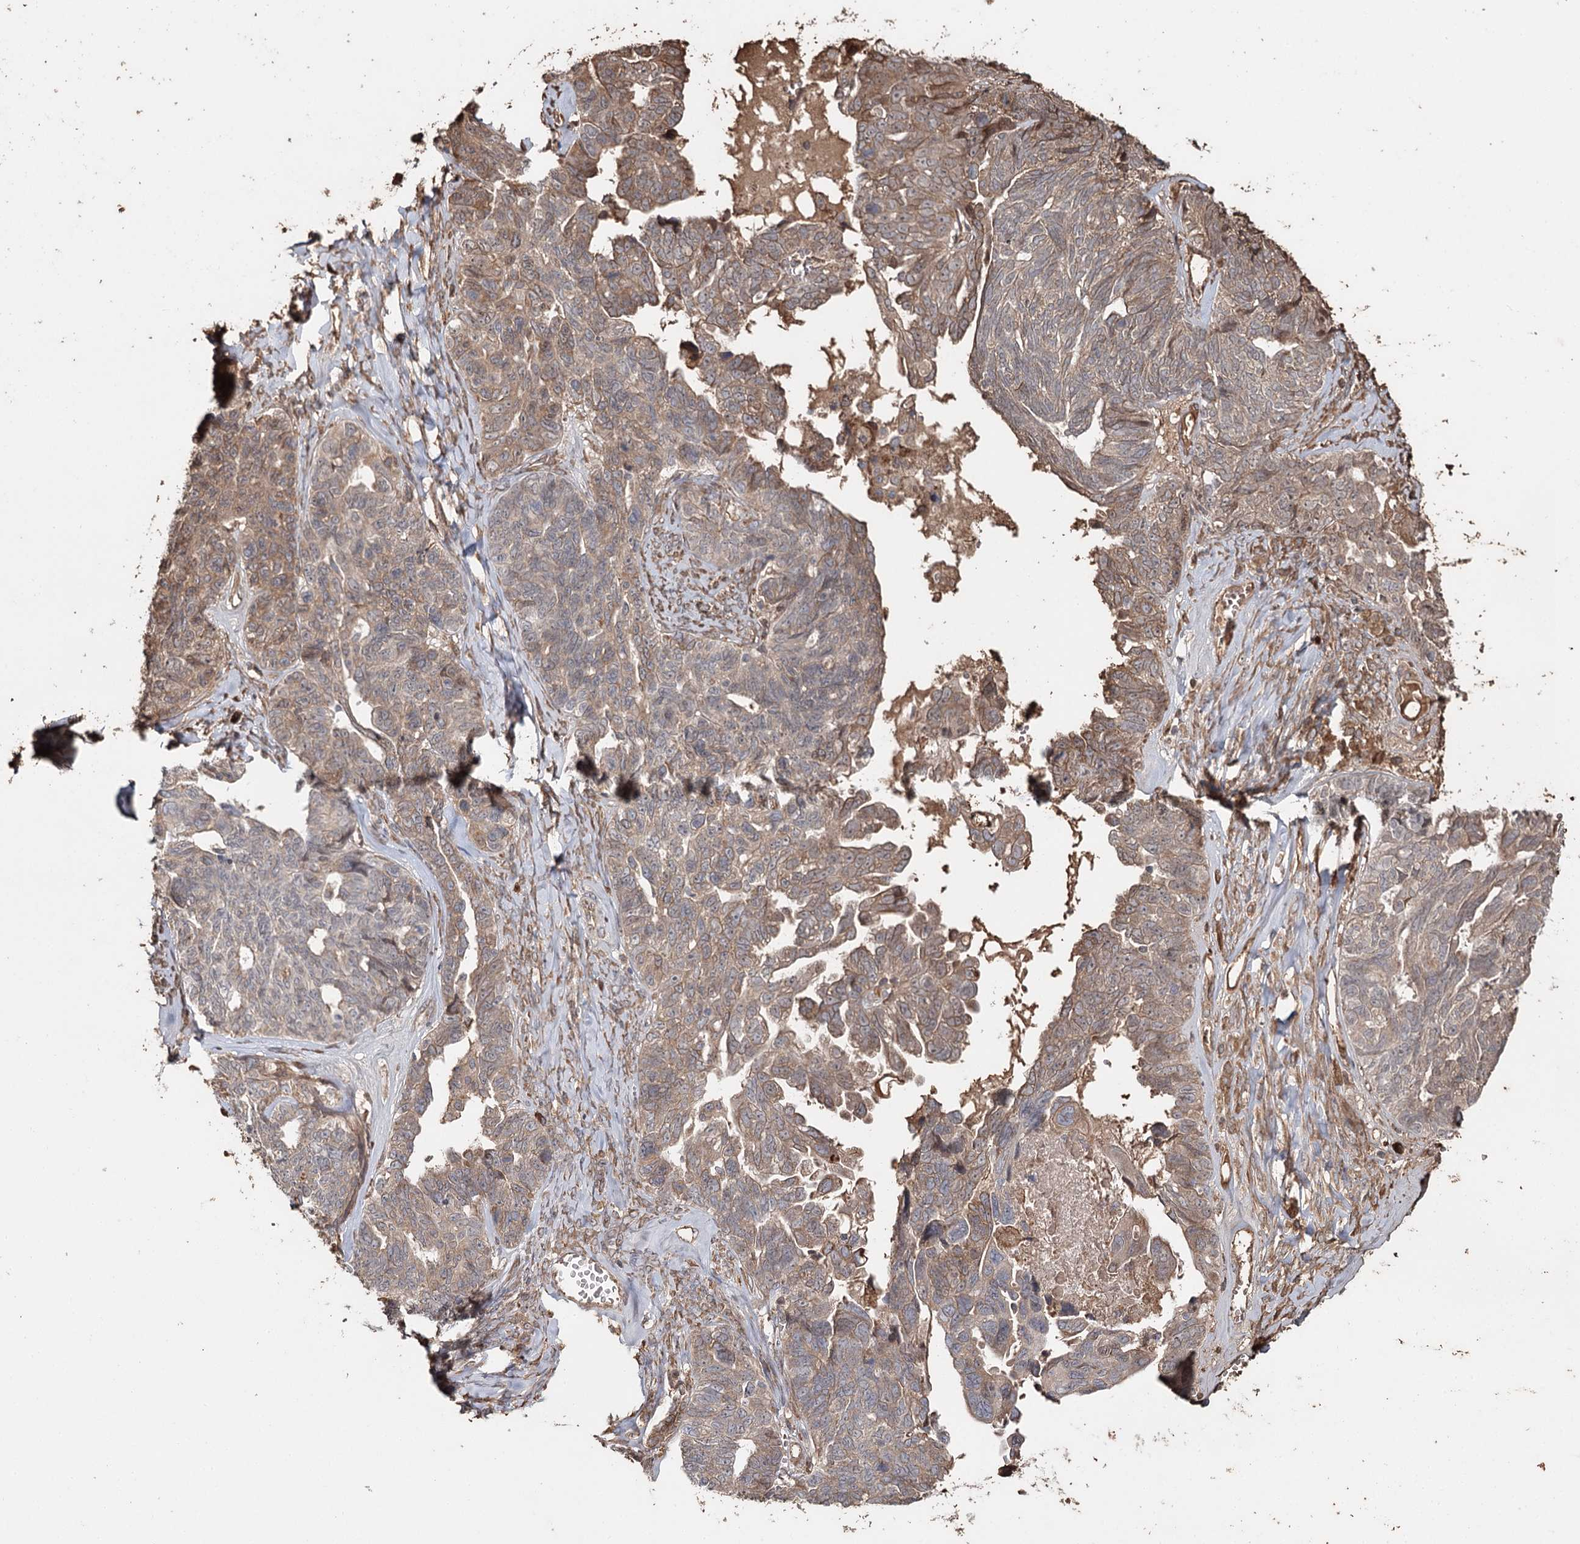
{"staining": {"intensity": "moderate", "quantity": ">75%", "location": "cytoplasmic/membranous"}, "tissue": "ovarian cancer", "cell_type": "Tumor cells", "image_type": "cancer", "snomed": [{"axis": "morphology", "description": "Cystadenocarcinoma, serous, NOS"}, {"axis": "topography", "description": "Ovary"}], "caption": "Immunohistochemical staining of human ovarian cancer (serous cystadenocarcinoma) displays medium levels of moderate cytoplasmic/membranous staining in about >75% of tumor cells. Using DAB (3,3'-diaminobenzidine) (brown) and hematoxylin (blue) stains, captured at high magnification using brightfield microscopy.", "gene": "SYVN1", "patient": {"sex": "female", "age": 79}}